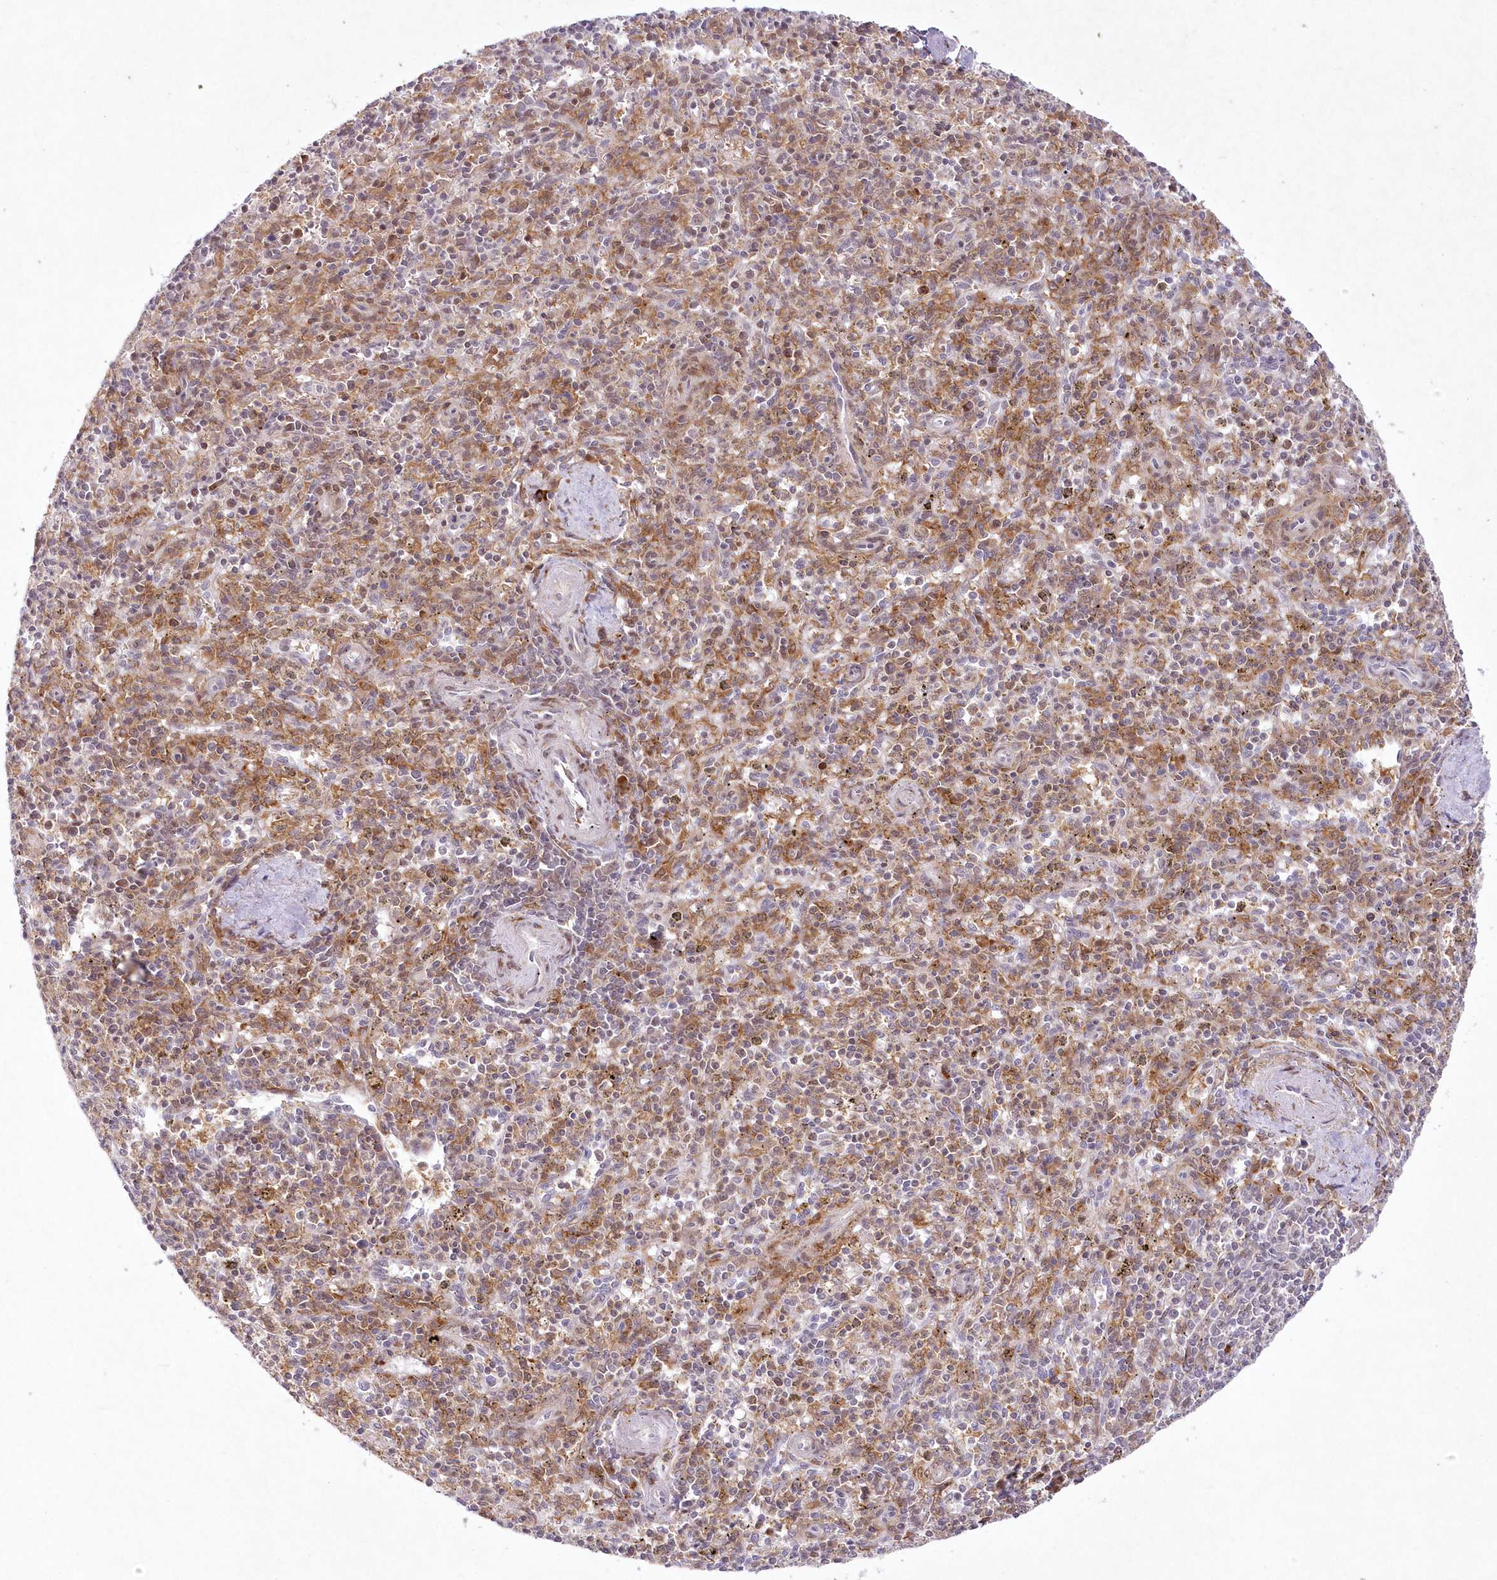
{"staining": {"intensity": "moderate", "quantity": "<25%", "location": "cytoplasmic/membranous"}, "tissue": "spleen", "cell_type": "Cells in red pulp", "image_type": "normal", "snomed": [{"axis": "morphology", "description": "Normal tissue, NOS"}, {"axis": "topography", "description": "Spleen"}], "caption": "Spleen stained for a protein displays moderate cytoplasmic/membranous positivity in cells in red pulp. (IHC, brightfield microscopy, high magnification).", "gene": "LDB1", "patient": {"sex": "male", "age": 72}}